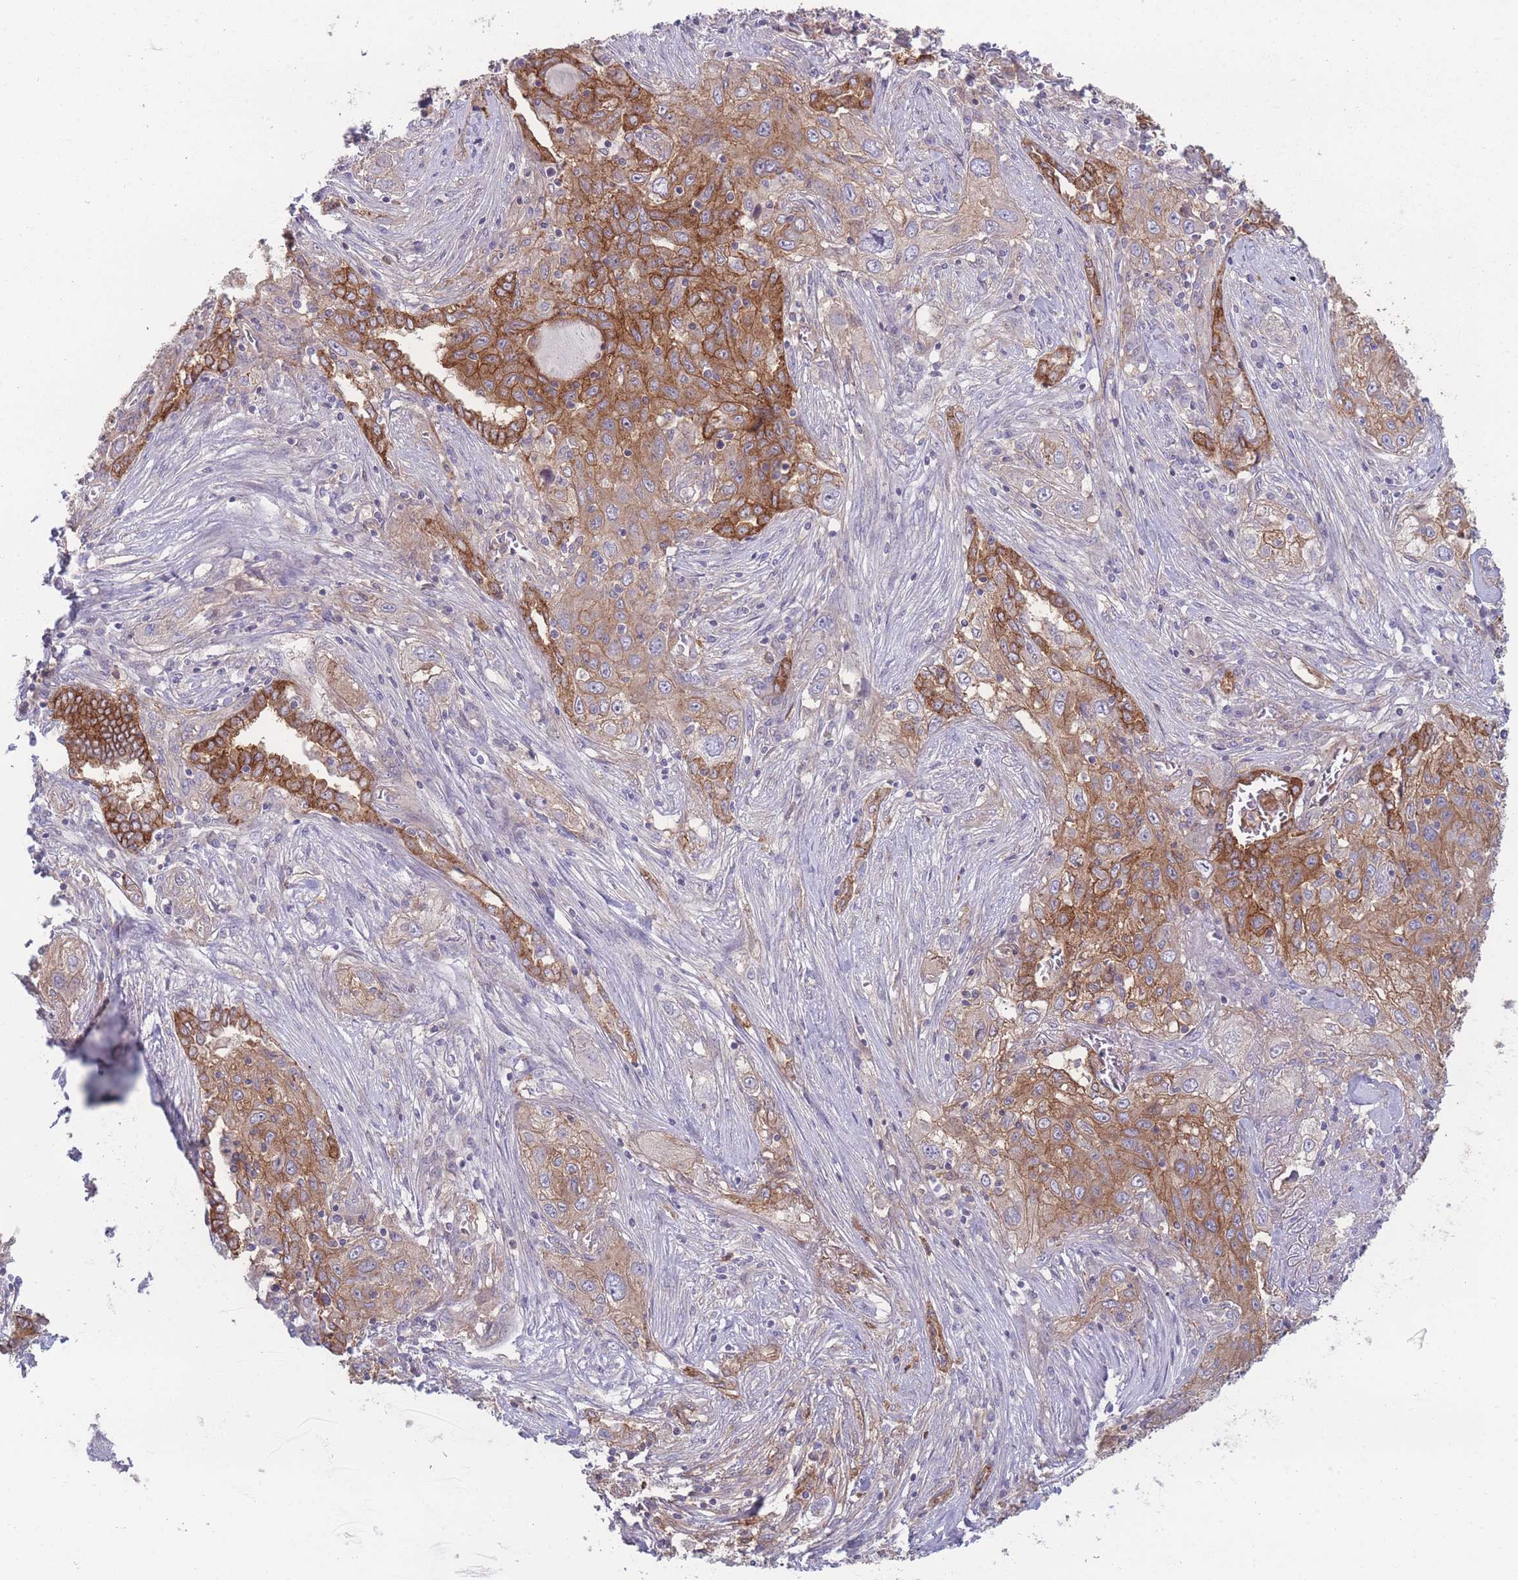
{"staining": {"intensity": "moderate", "quantity": ">75%", "location": "cytoplasmic/membranous"}, "tissue": "lung cancer", "cell_type": "Tumor cells", "image_type": "cancer", "snomed": [{"axis": "morphology", "description": "Squamous cell carcinoma, NOS"}, {"axis": "topography", "description": "Lung"}], "caption": "IHC photomicrograph of squamous cell carcinoma (lung) stained for a protein (brown), which displays medium levels of moderate cytoplasmic/membranous expression in approximately >75% of tumor cells.", "gene": "STEAP3", "patient": {"sex": "female", "age": 69}}